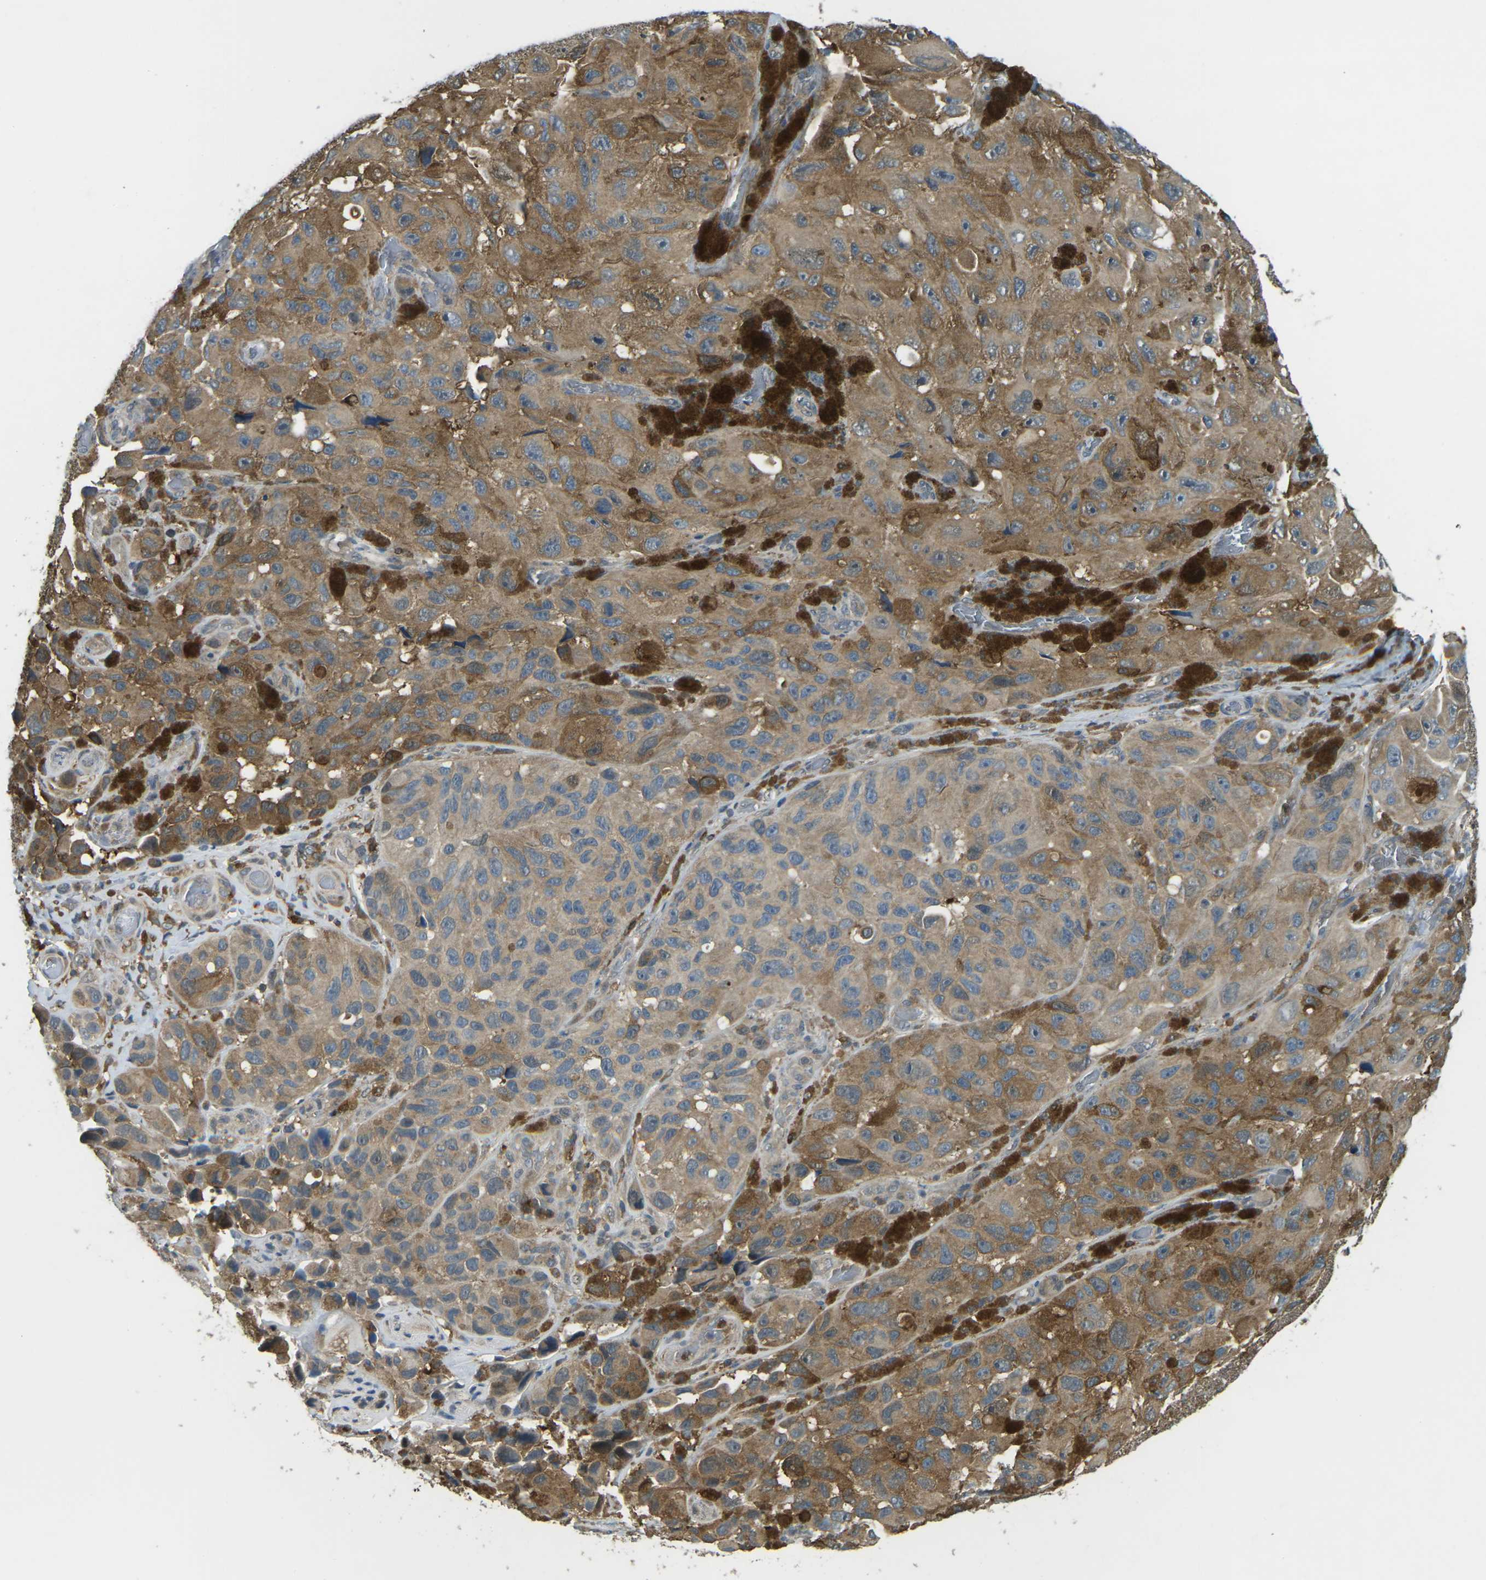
{"staining": {"intensity": "moderate", "quantity": ">75%", "location": "cytoplasmic/membranous"}, "tissue": "melanoma", "cell_type": "Tumor cells", "image_type": "cancer", "snomed": [{"axis": "morphology", "description": "Malignant melanoma, NOS"}, {"axis": "topography", "description": "Skin"}], "caption": "Malignant melanoma stained with immunohistochemistry (IHC) displays moderate cytoplasmic/membranous expression in approximately >75% of tumor cells.", "gene": "PIEZO2", "patient": {"sex": "female", "age": 73}}